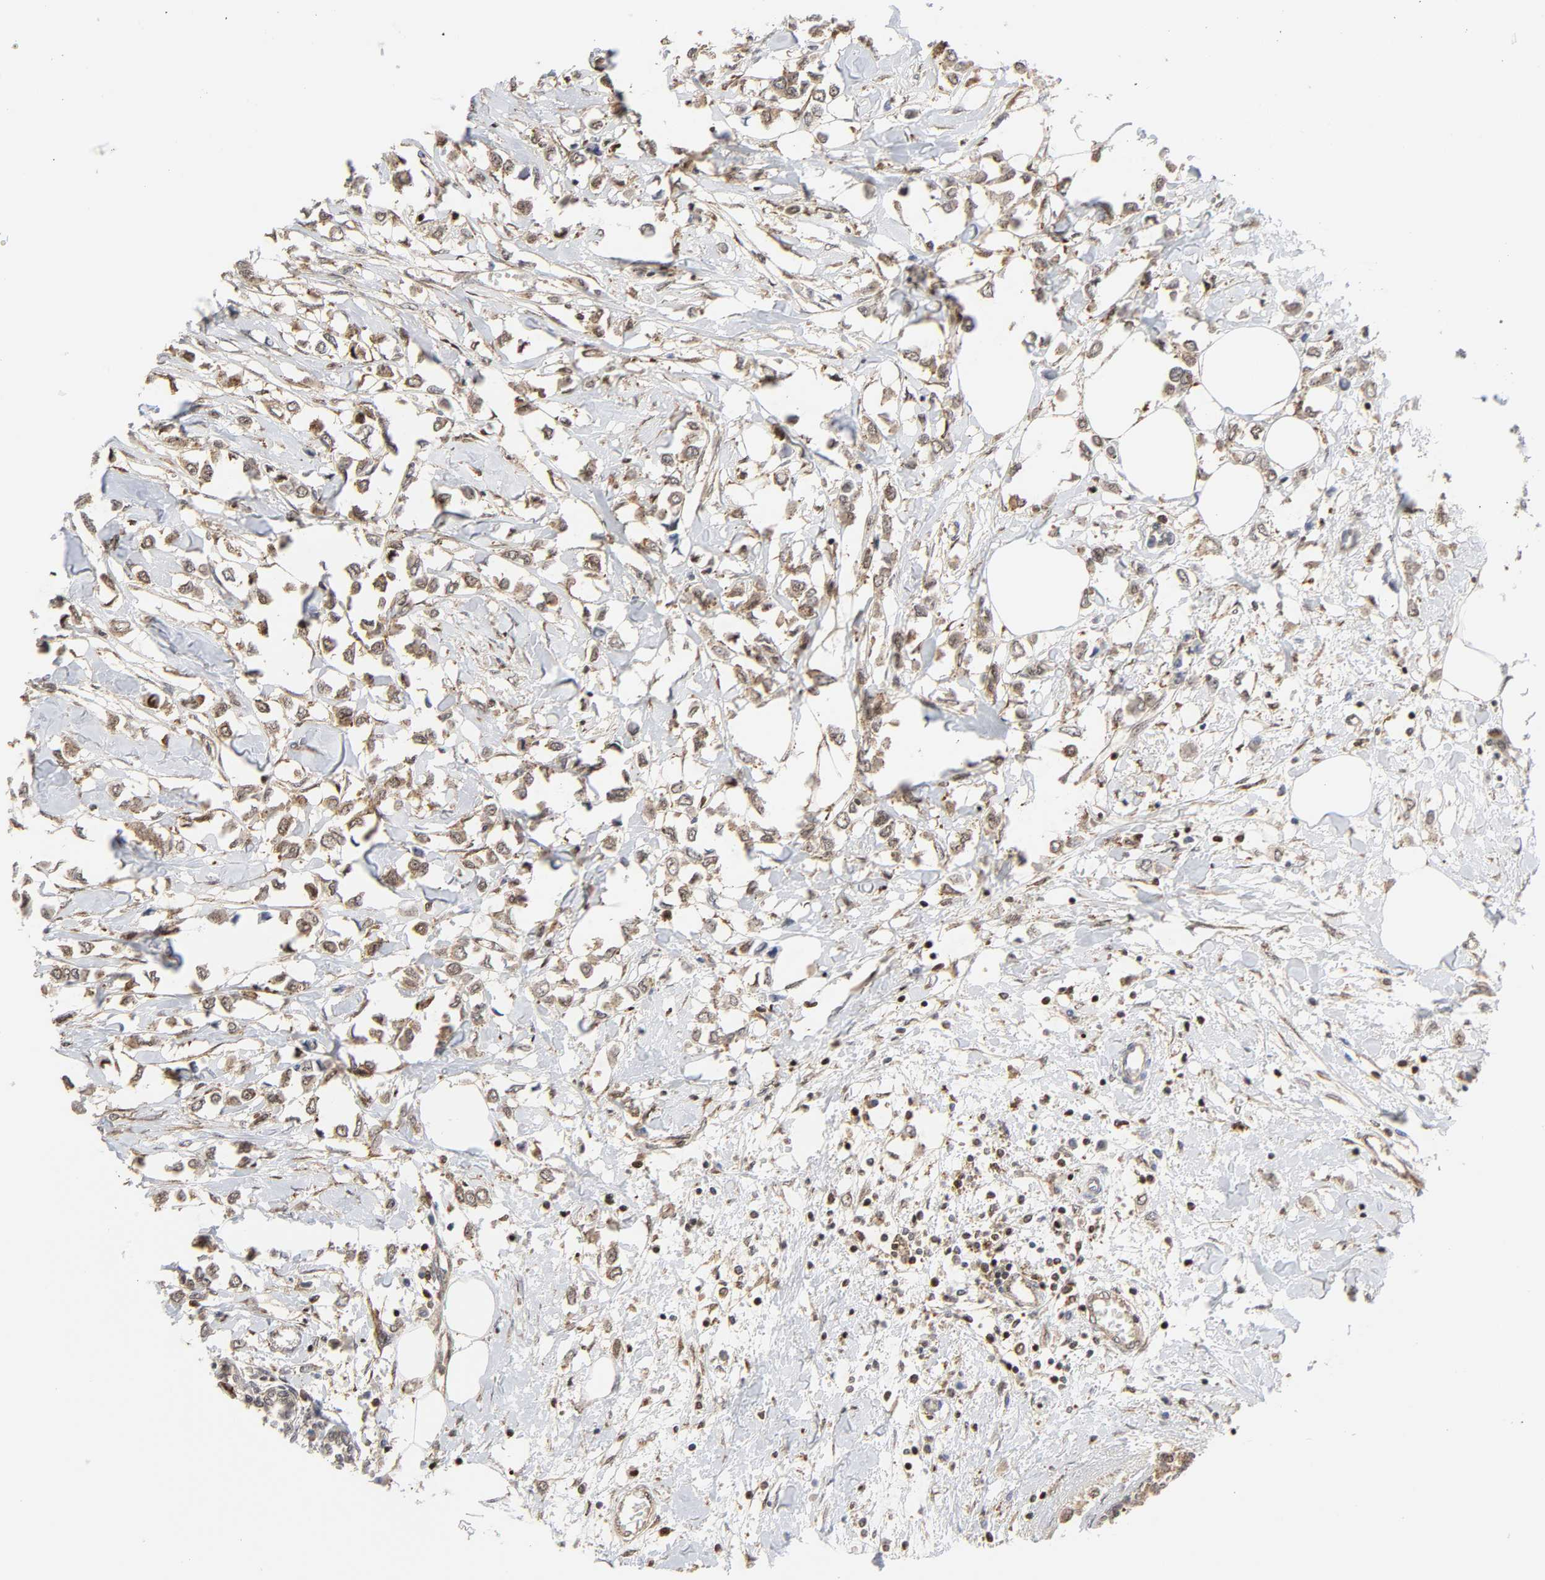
{"staining": {"intensity": "negative", "quantity": "none", "location": "none"}, "tissue": "breast cancer", "cell_type": "Tumor cells", "image_type": "cancer", "snomed": [{"axis": "morphology", "description": "Lobular carcinoma"}, {"axis": "topography", "description": "Breast"}], "caption": "Micrograph shows no protein positivity in tumor cells of lobular carcinoma (breast) tissue.", "gene": "MAPK1", "patient": {"sex": "female", "age": 51}}